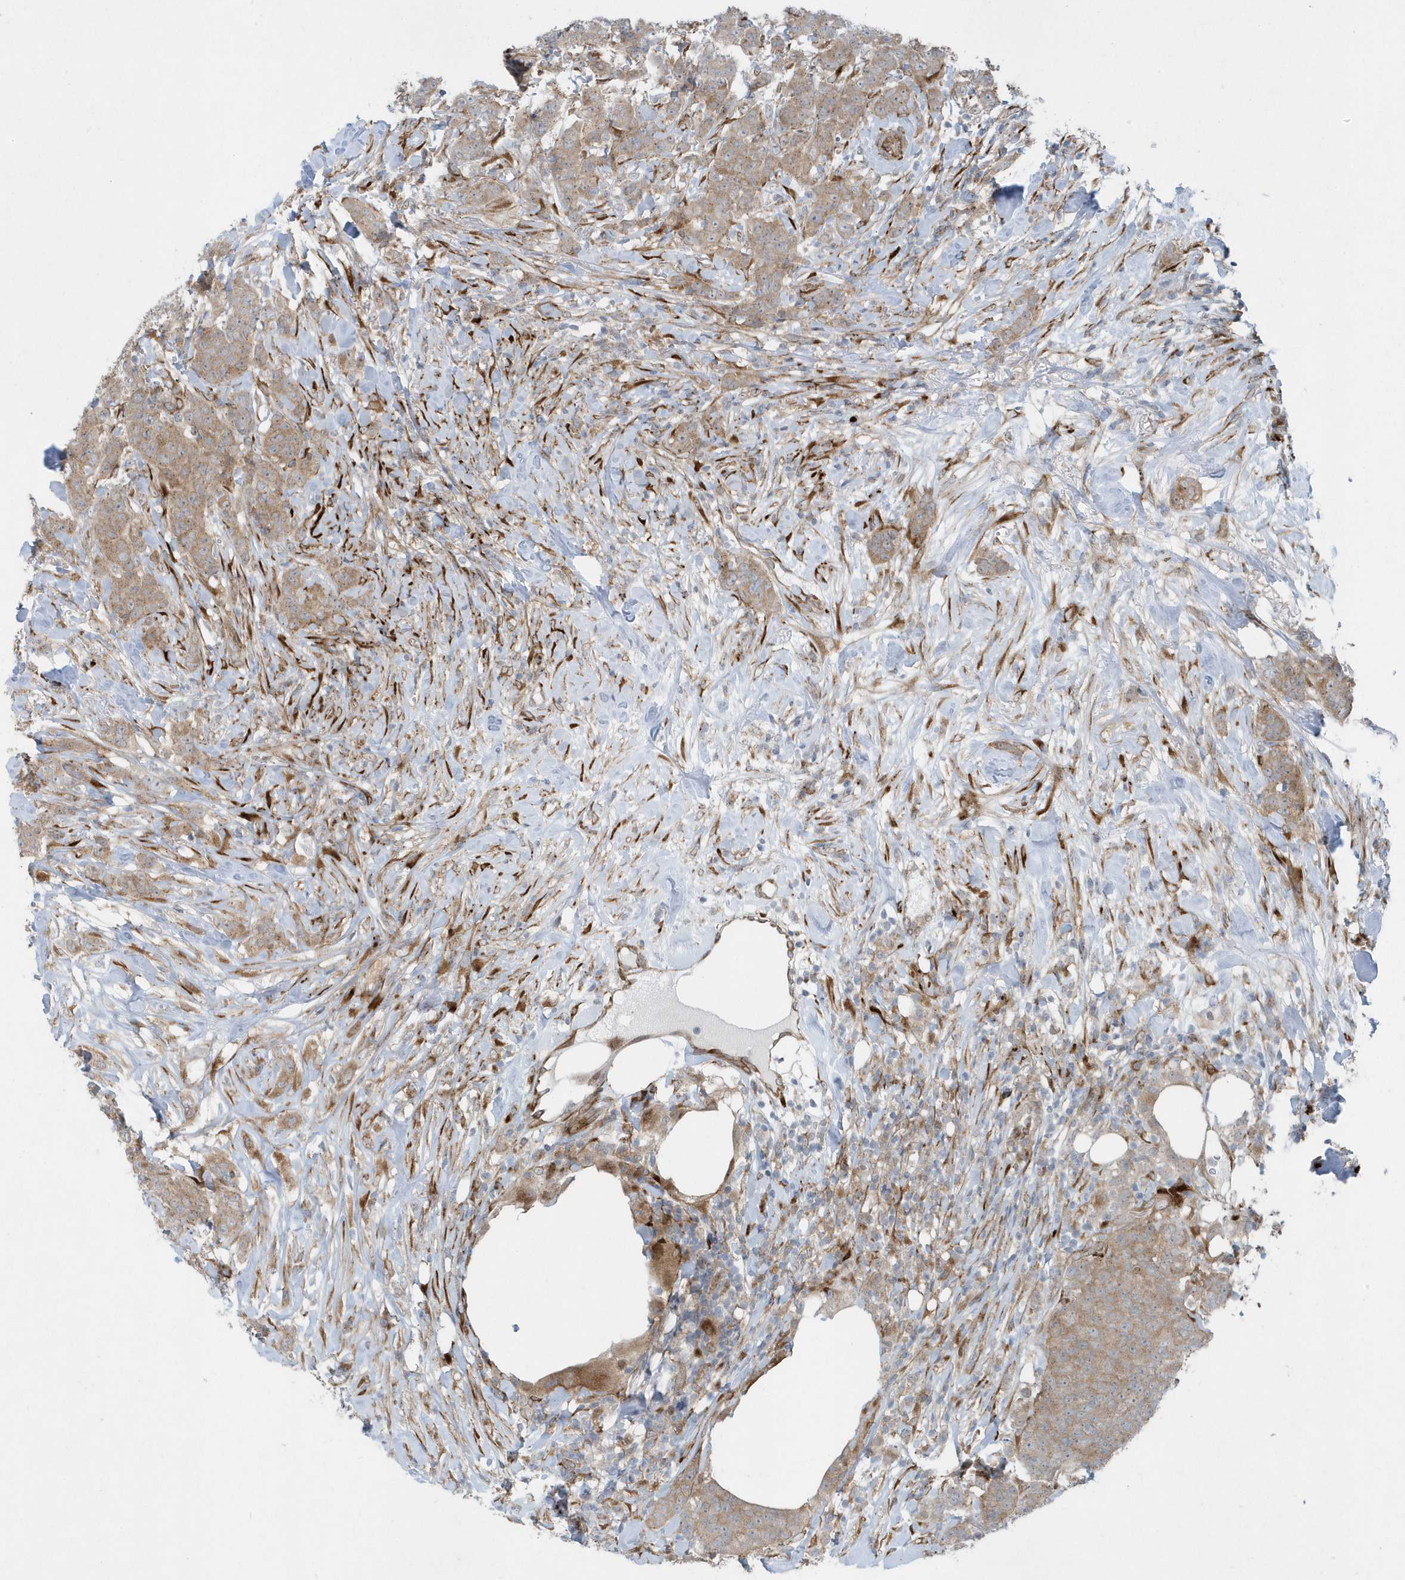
{"staining": {"intensity": "moderate", "quantity": ">75%", "location": "cytoplasmic/membranous"}, "tissue": "breast cancer", "cell_type": "Tumor cells", "image_type": "cancer", "snomed": [{"axis": "morphology", "description": "Duct carcinoma"}, {"axis": "topography", "description": "Breast"}], "caption": "Immunohistochemical staining of human breast cancer (invasive ductal carcinoma) displays moderate cytoplasmic/membranous protein positivity in about >75% of tumor cells.", "gene": "FAM98A", "patient": {"sex": "female", "age": 40}}